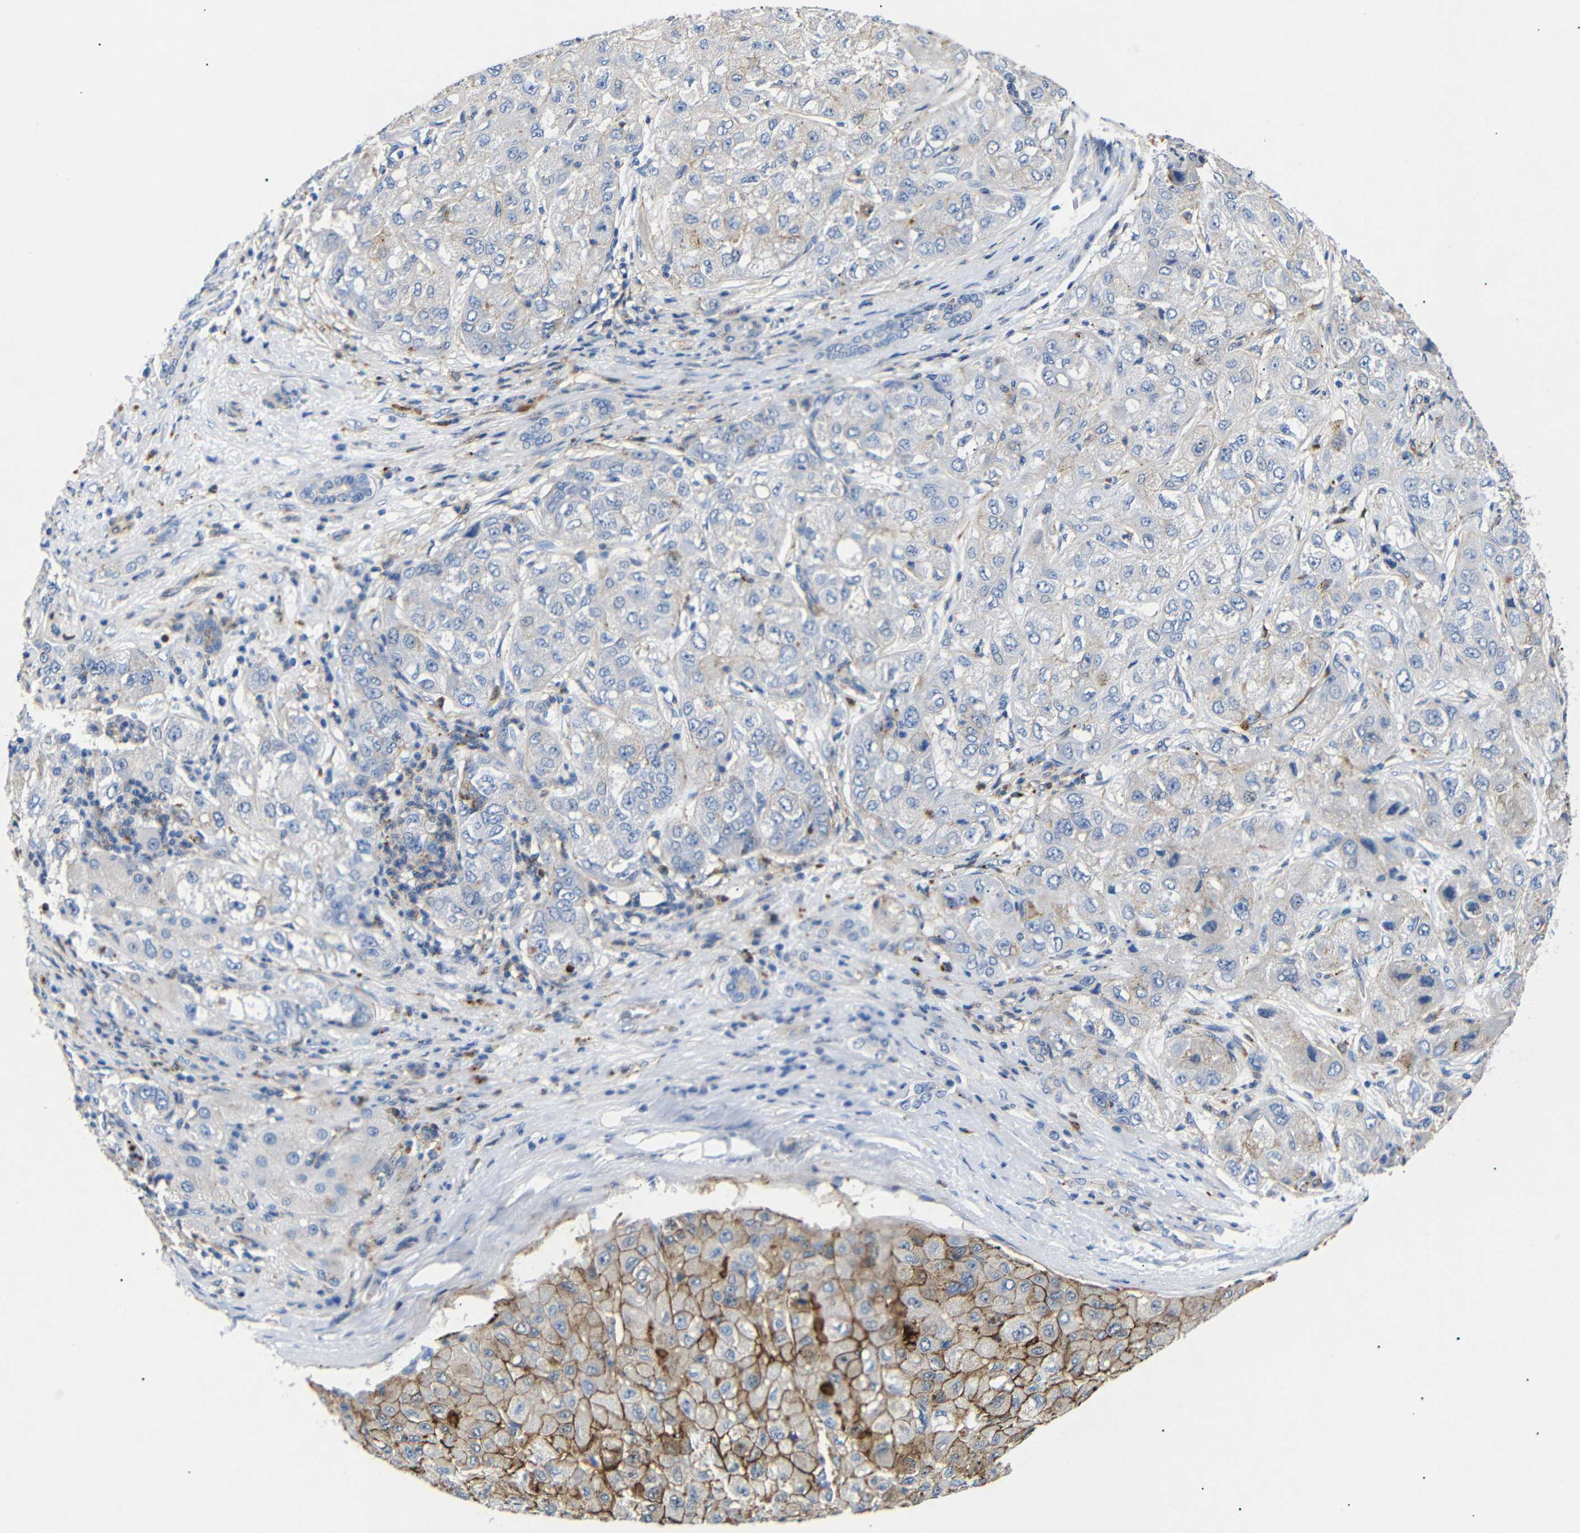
{"staining": {"intensity": "moderate", "quantity": "25%-75%", "location": "cytoplasmic/membranous"}, "tissue": "liver cancer", "cell_type": "Tumor cells", "image_type": "cancer", "snomed": [{"axis": "morphology", "description": "Carcinoma, Hepatocellular, NOS"}, {"axis": "topography", "description": "Liver"}], "caption": "A medium amount of moderate cytoplasmic/membranous positivity is appreciated in approximately 25%-75% of tumor cells in hepatocellular carcinoma (liver) tissue. The staining was performed using DAB (3,3'-diaminobenzidine) to visualize the protein expression in brown, while the nuclei were stained in blue with hematoxylin (Magnification: 20x).", "gene": "SDCBP", "patient": {"sex": "male", "age": 80}}